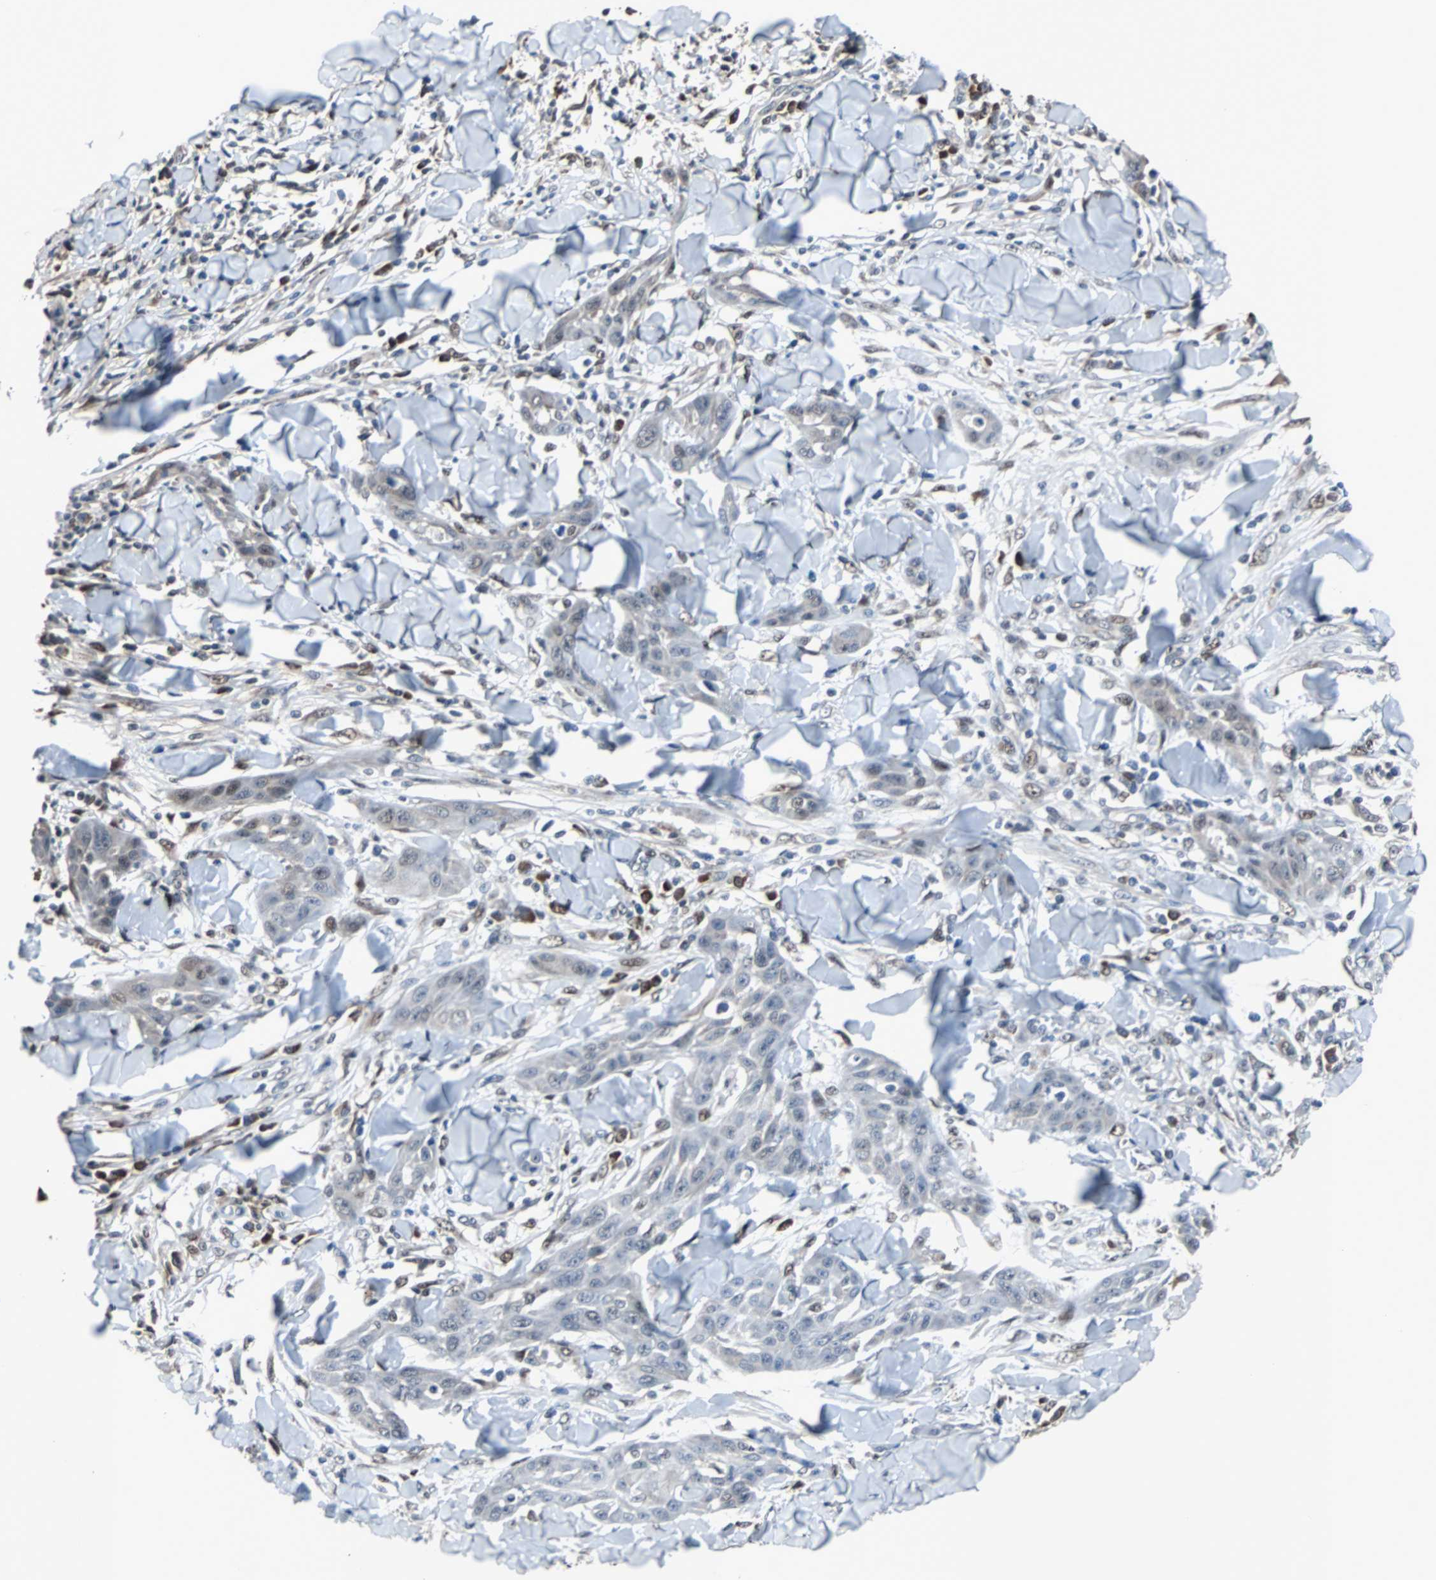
{"staining": {"intensity": "weak", "quantity": "<25%", "location": "cytoplasmic/membranous,nuclear"}, "tissue": "skin cancer", "cell_type": "Tumor cells", "image_type": "cancer", "snomed": [{"axis": "morphology", "description": "Squamous cell carcinoma, NOS"}, {"axis": "topography", "description": "Skin"}], "caption": "Skin cancer (squamous cell carcinoma) was stained to show a protein in brown. There is no significant expression in tumor cells.", "gene": "ZHX2", "patient": {"sex": "male", "age": 24}}